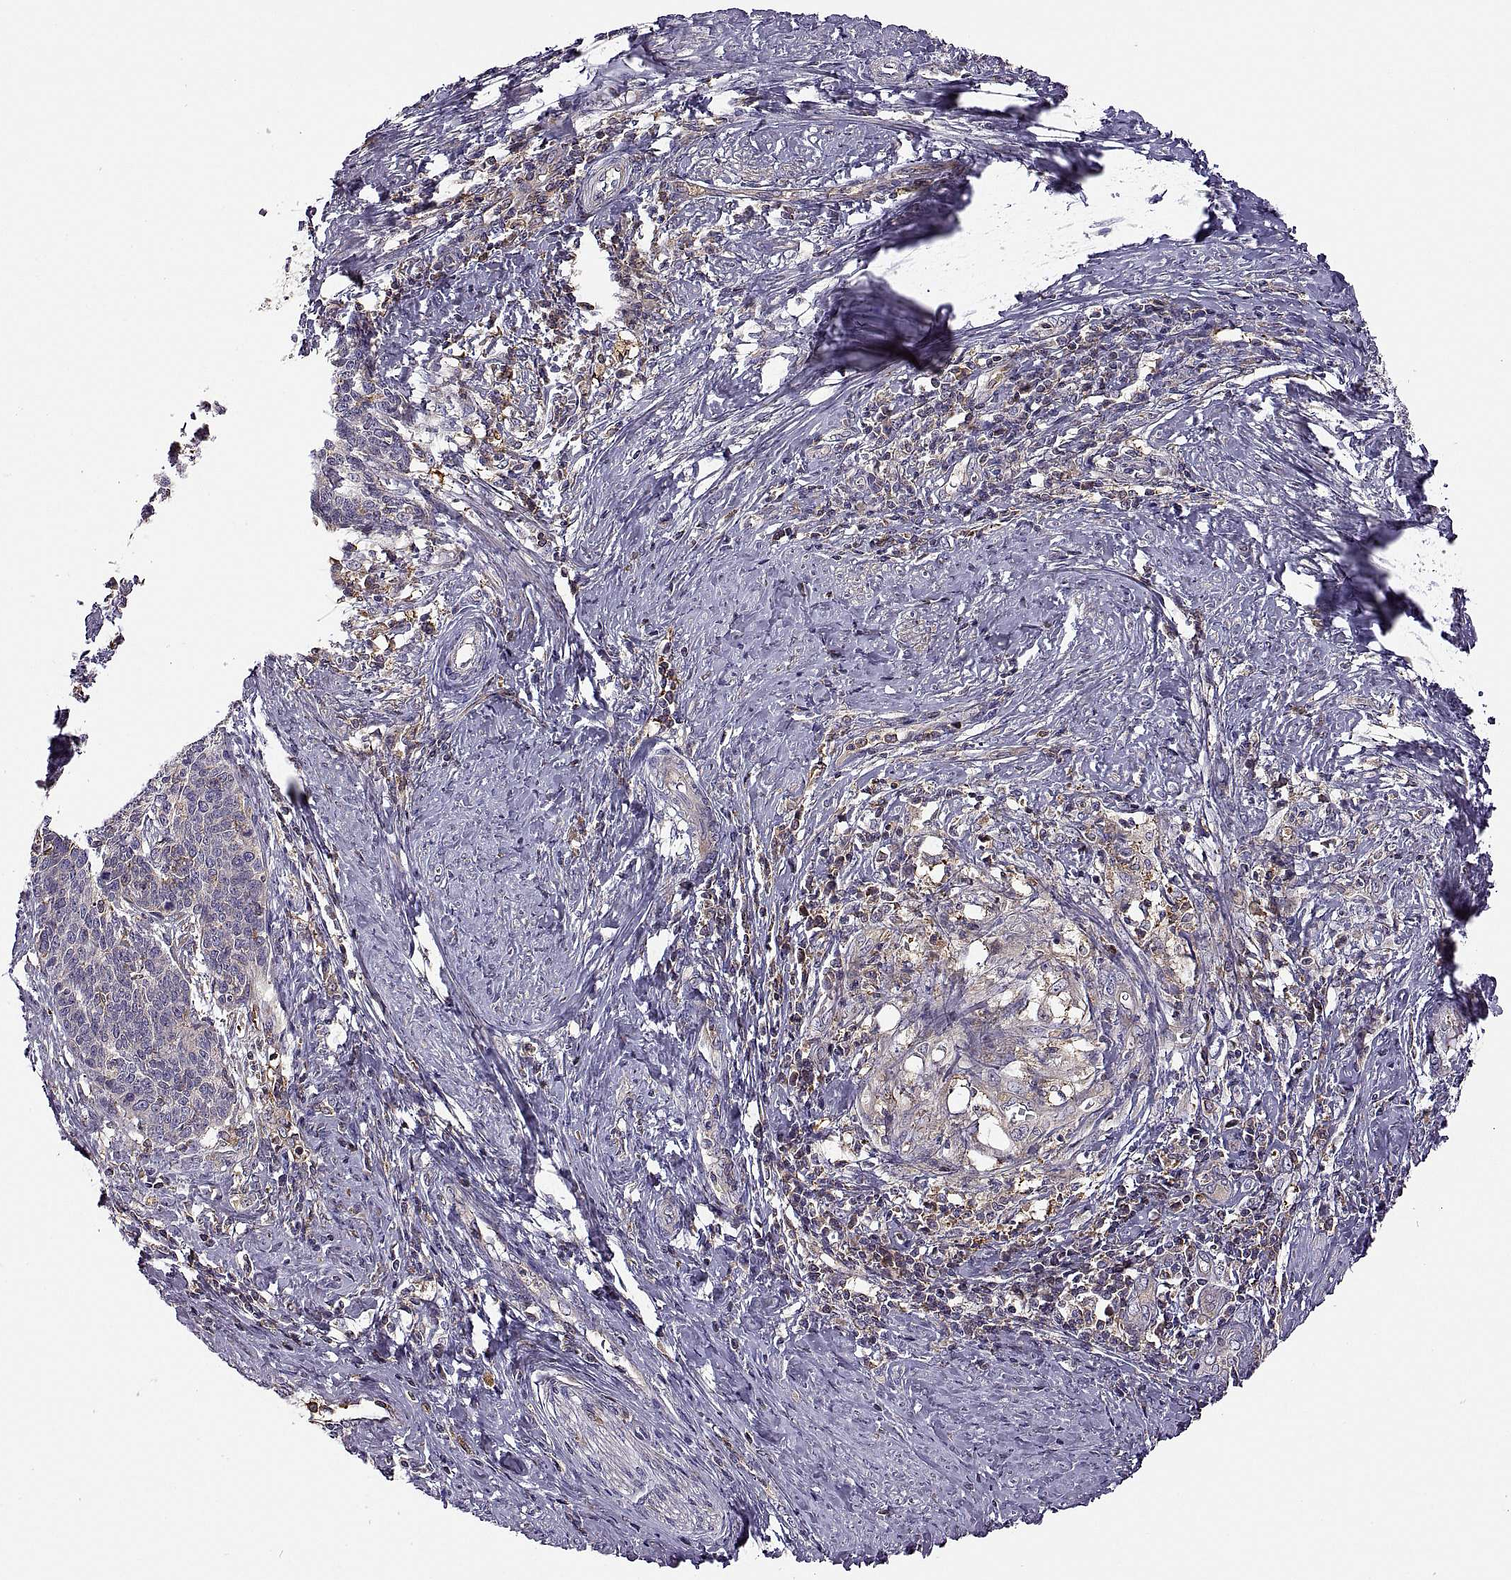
{"staining": {"intensity": "weak", "quantity": "<25%", "location": "cytoplasmic/membranous"}, "tissue": "cervical cancer", "cell_type": "Tumor cells", "image_type": "cancer", "snomed": [{"axis": "morphology", "description": "Squamous cell carcinoma, NOS"}, {"axis": "topography", "description": "Cervix"}], "caption": "Immunohistochemical staining of cervical cancer exhibits no significant expression in tumor cells.", "gene": "SPATA32", "patient": {"sex": "female", "age": 39}}